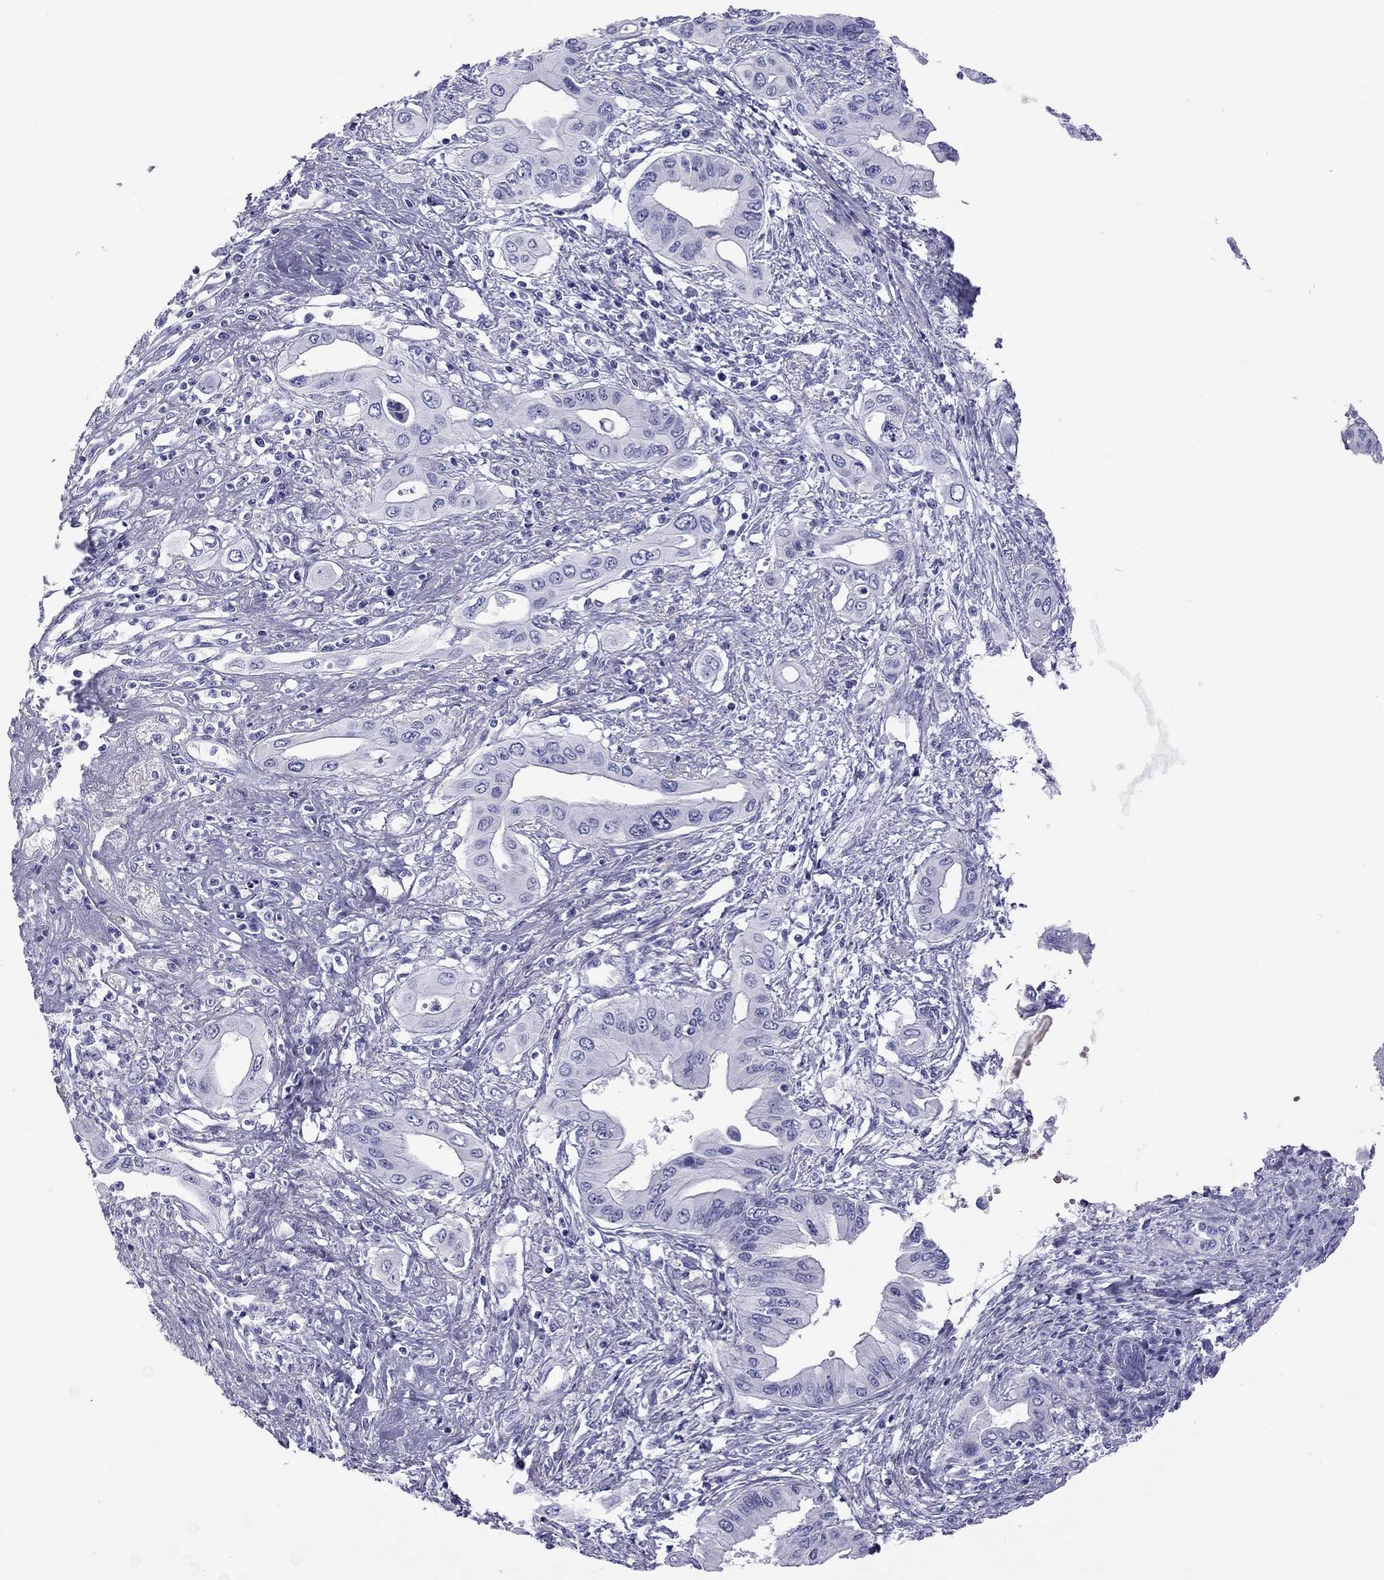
{"staining": {"intensity": "negative", "quantity": "none", "location": "none"}, "tissue": "pancreatic cancer", "cell_type": "Tumor cells", "image_type": "cancer", "snomed": [{"axis": "morphology", "description": "Adenocarcinoma, NOS"}, {"axis": "topography", "description": "Pancreas"}], "caption": "Pancreatic cancer (adenocarcinoma) was stained to show a protein in brown. There is no significant expression in tumor cells. (DAB immunohistochemistry (IHC), high magnification).", "gene": "STAG3", "patient": {"sex": "female", "age": 62}}